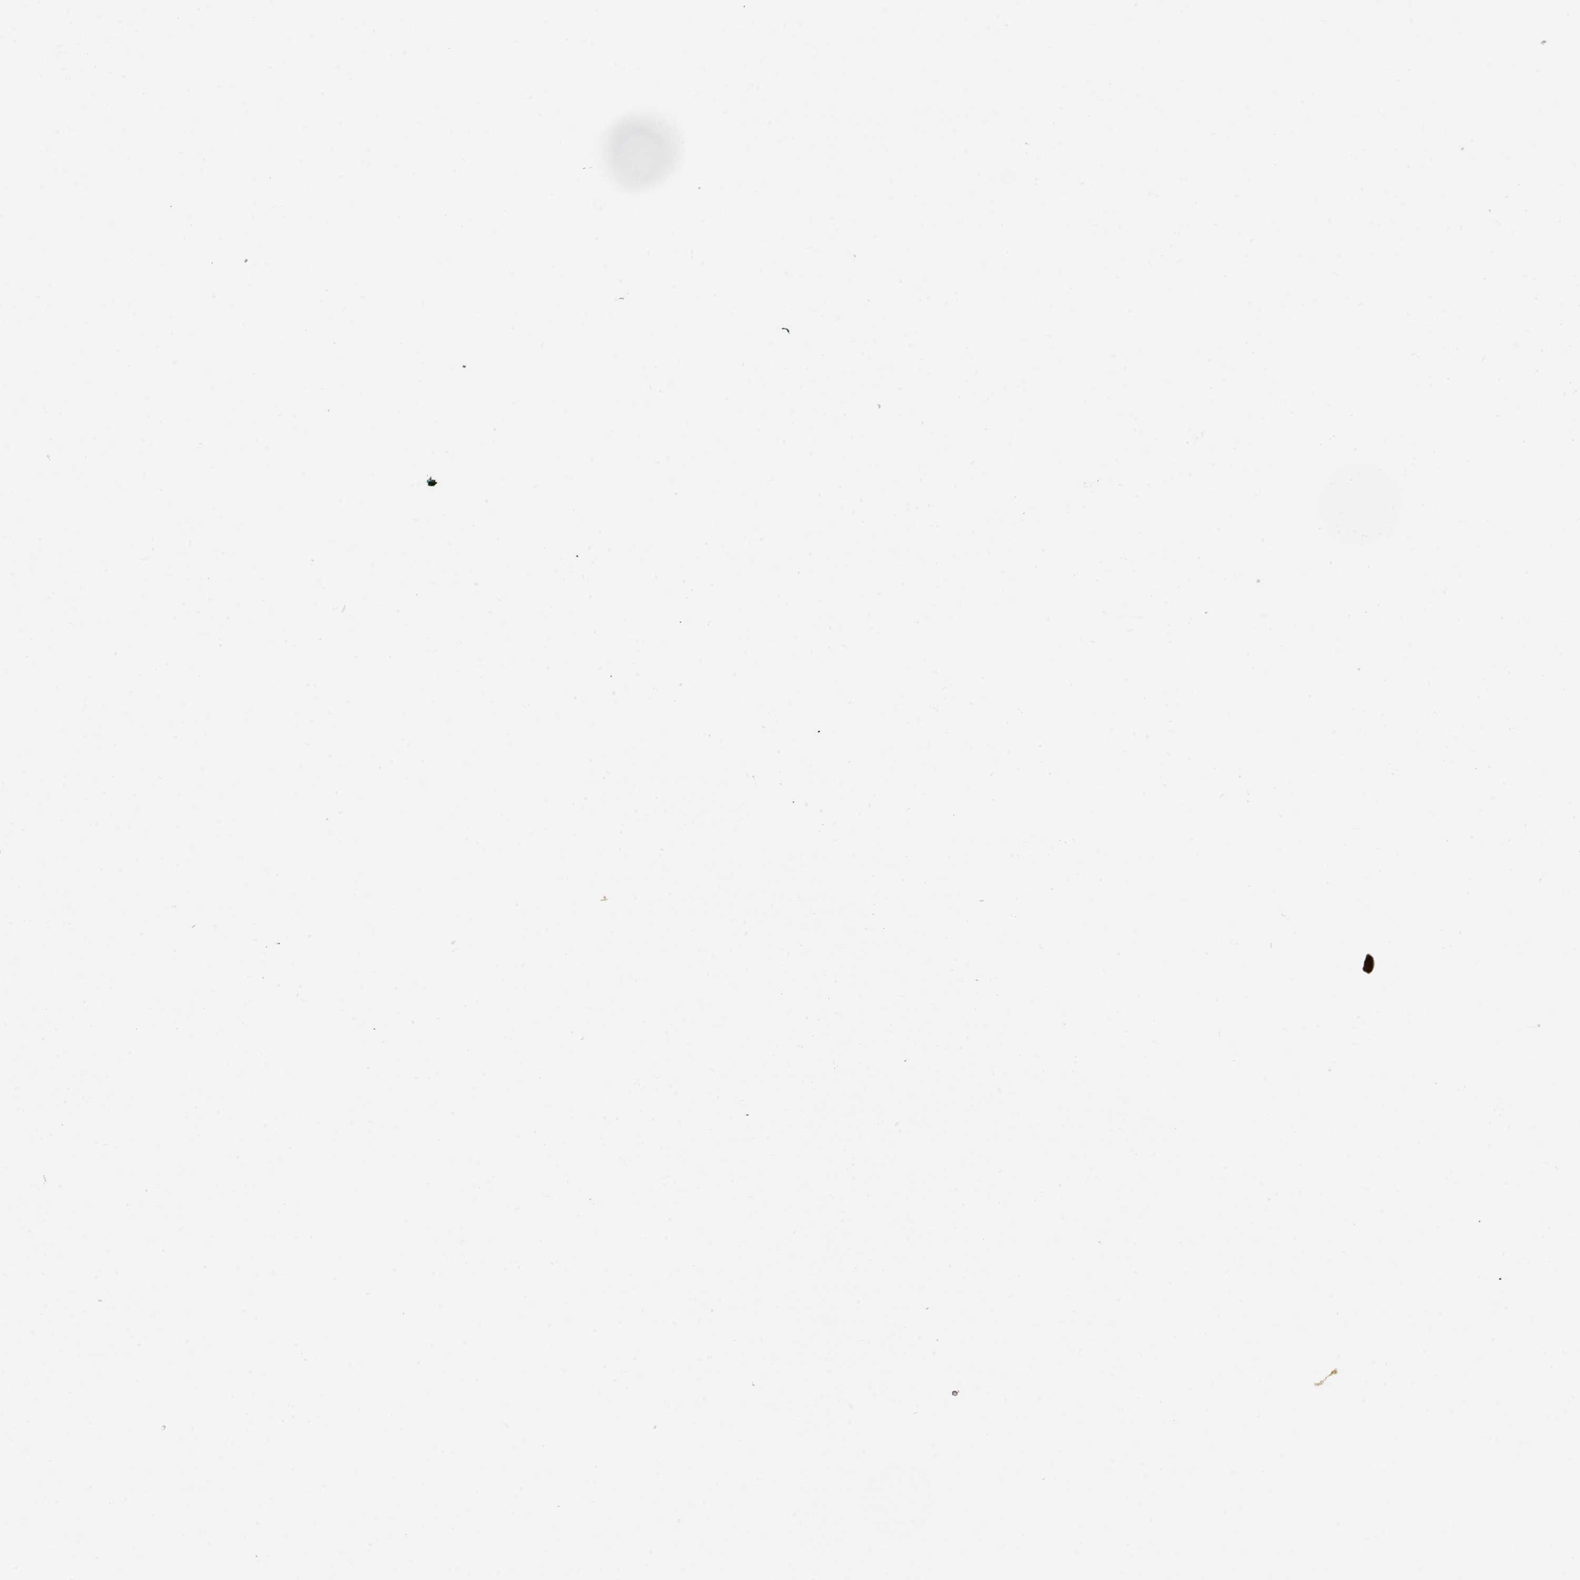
{"staining": {"intensity": "moderate", "quantity": "<25%", "location": "cytoplasmic/membranous"}, "tissue": "vagina", "cell_type": "Squamous epithelial cells", "image_type": "normal", "snomed": [{"axis": "morphology", "description": "Normal tissue, NOS"}, {"axis": "topography", "description": "Vagina"}], "caption": "Normal vagina shows moderate cytoplasmic/membranous expression in approximately <25% of squamous epithelial cells, visualized by immunohistochemistry. (DAB (3,3'-diaminobenzidine) IHC with brightfield microscopy, high magnification).", "gene": "LAMB3", "patient": {"sex": "female", "age": 47}}